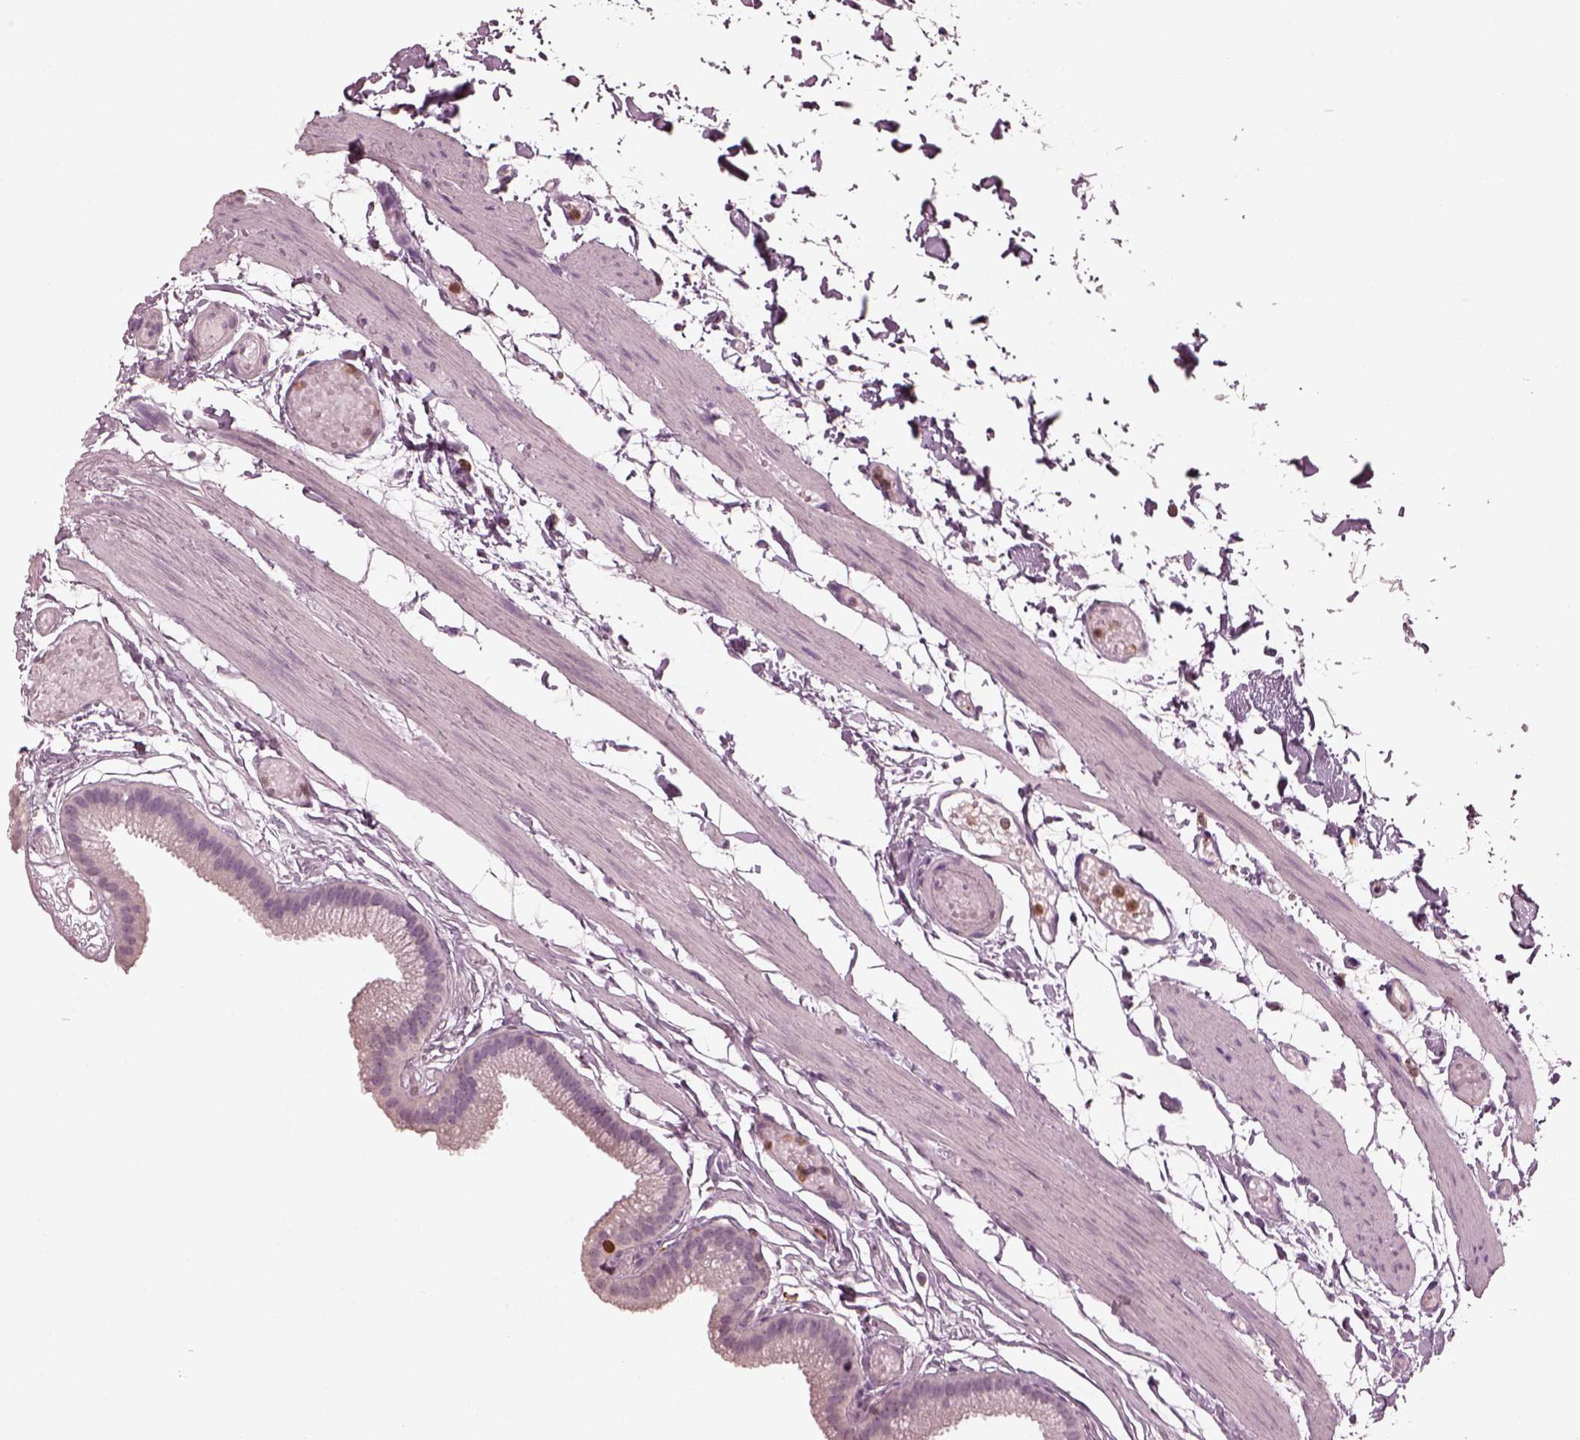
{"staining": {"intensity": "negative", "quantity": "none", "location": "none"}, "tissue": "gallbladder", "cell_type": "Glandular cells", "image_type": "normal", "snomed": [{"axis": "morphology", "description": "Normal tissue, NOS"}, {"axis": "topography", "description": "Gallbladder"}], "caption": "Immunohistochemical staining of benign gallbladder shows no significant staining in glandular cells. The staining is performed using DAB brown chromogen with nuclei counter-stained in using hematoxylin.", "gene": "PSTPIP2", "patient": {"sex": "female", "age": 45}}